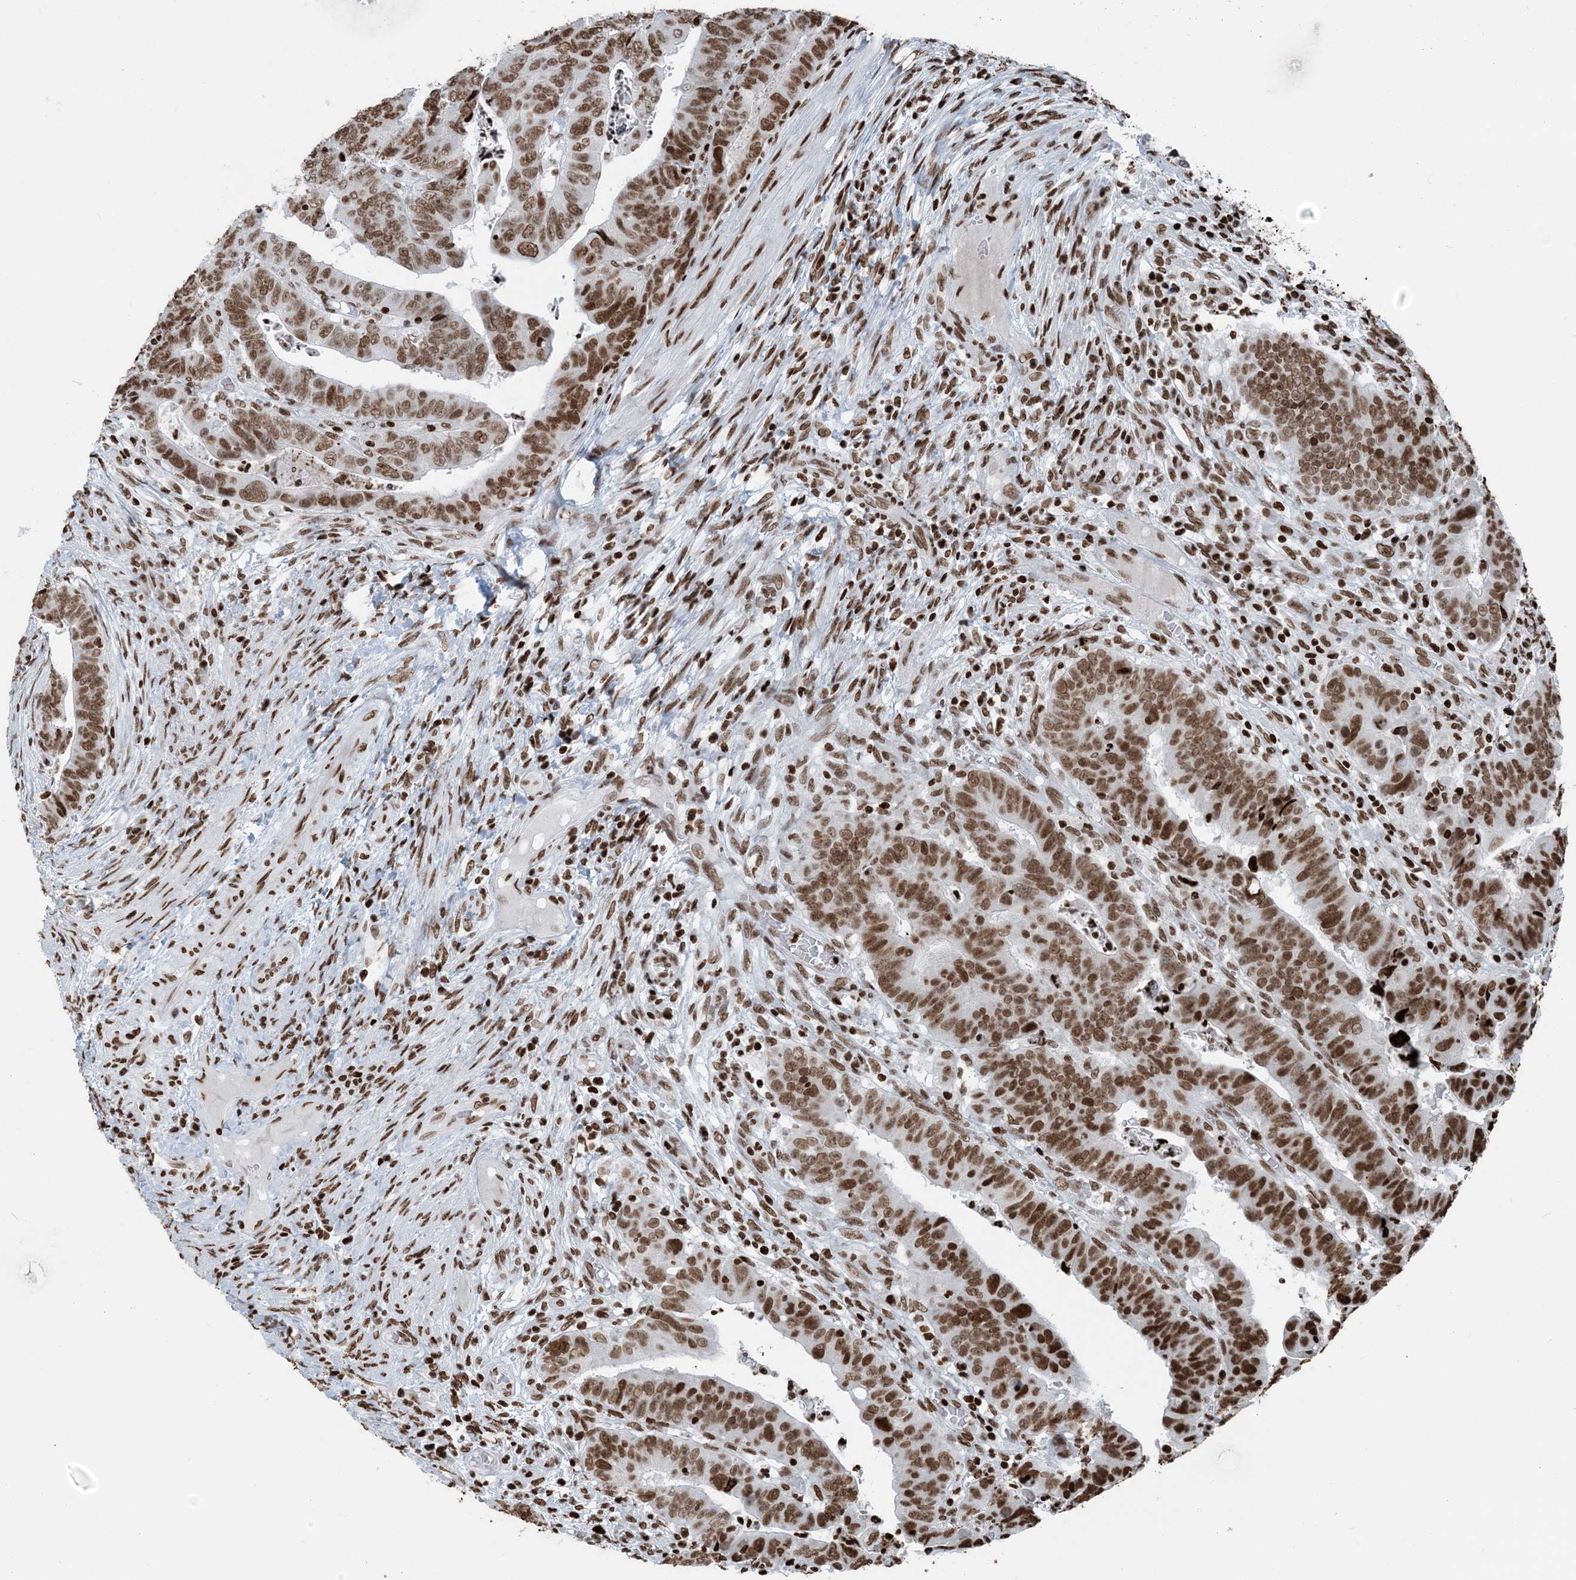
{"staining": {"intensity": "moderate", "quantity": ">75%", "location": "nuclear"}, "tissue": "colorectal cancer", "cell_type": "Tumor cells", "image_type": "cancer", "snomed": [{"axis": "morphology", "description": "Normal tissue, NOS"}, {"axis": "morphology", "description": "Adenocarcinoma, NOS"}, {"axis": "topography", "description": "Rectum"}], "caption": "Tumor cells show medium levels of moderate nuclear staining in about >75% of cells in colorectal cancer (adenocarcinoma). (Stains: DAB (3,3'-diaminobenzidine) in brown, nuclei in blue, Microscopy: brightfield microscopy at high magnification).", "gene": "H3-3B", "patient": {"sex": "female", "age": 65}}